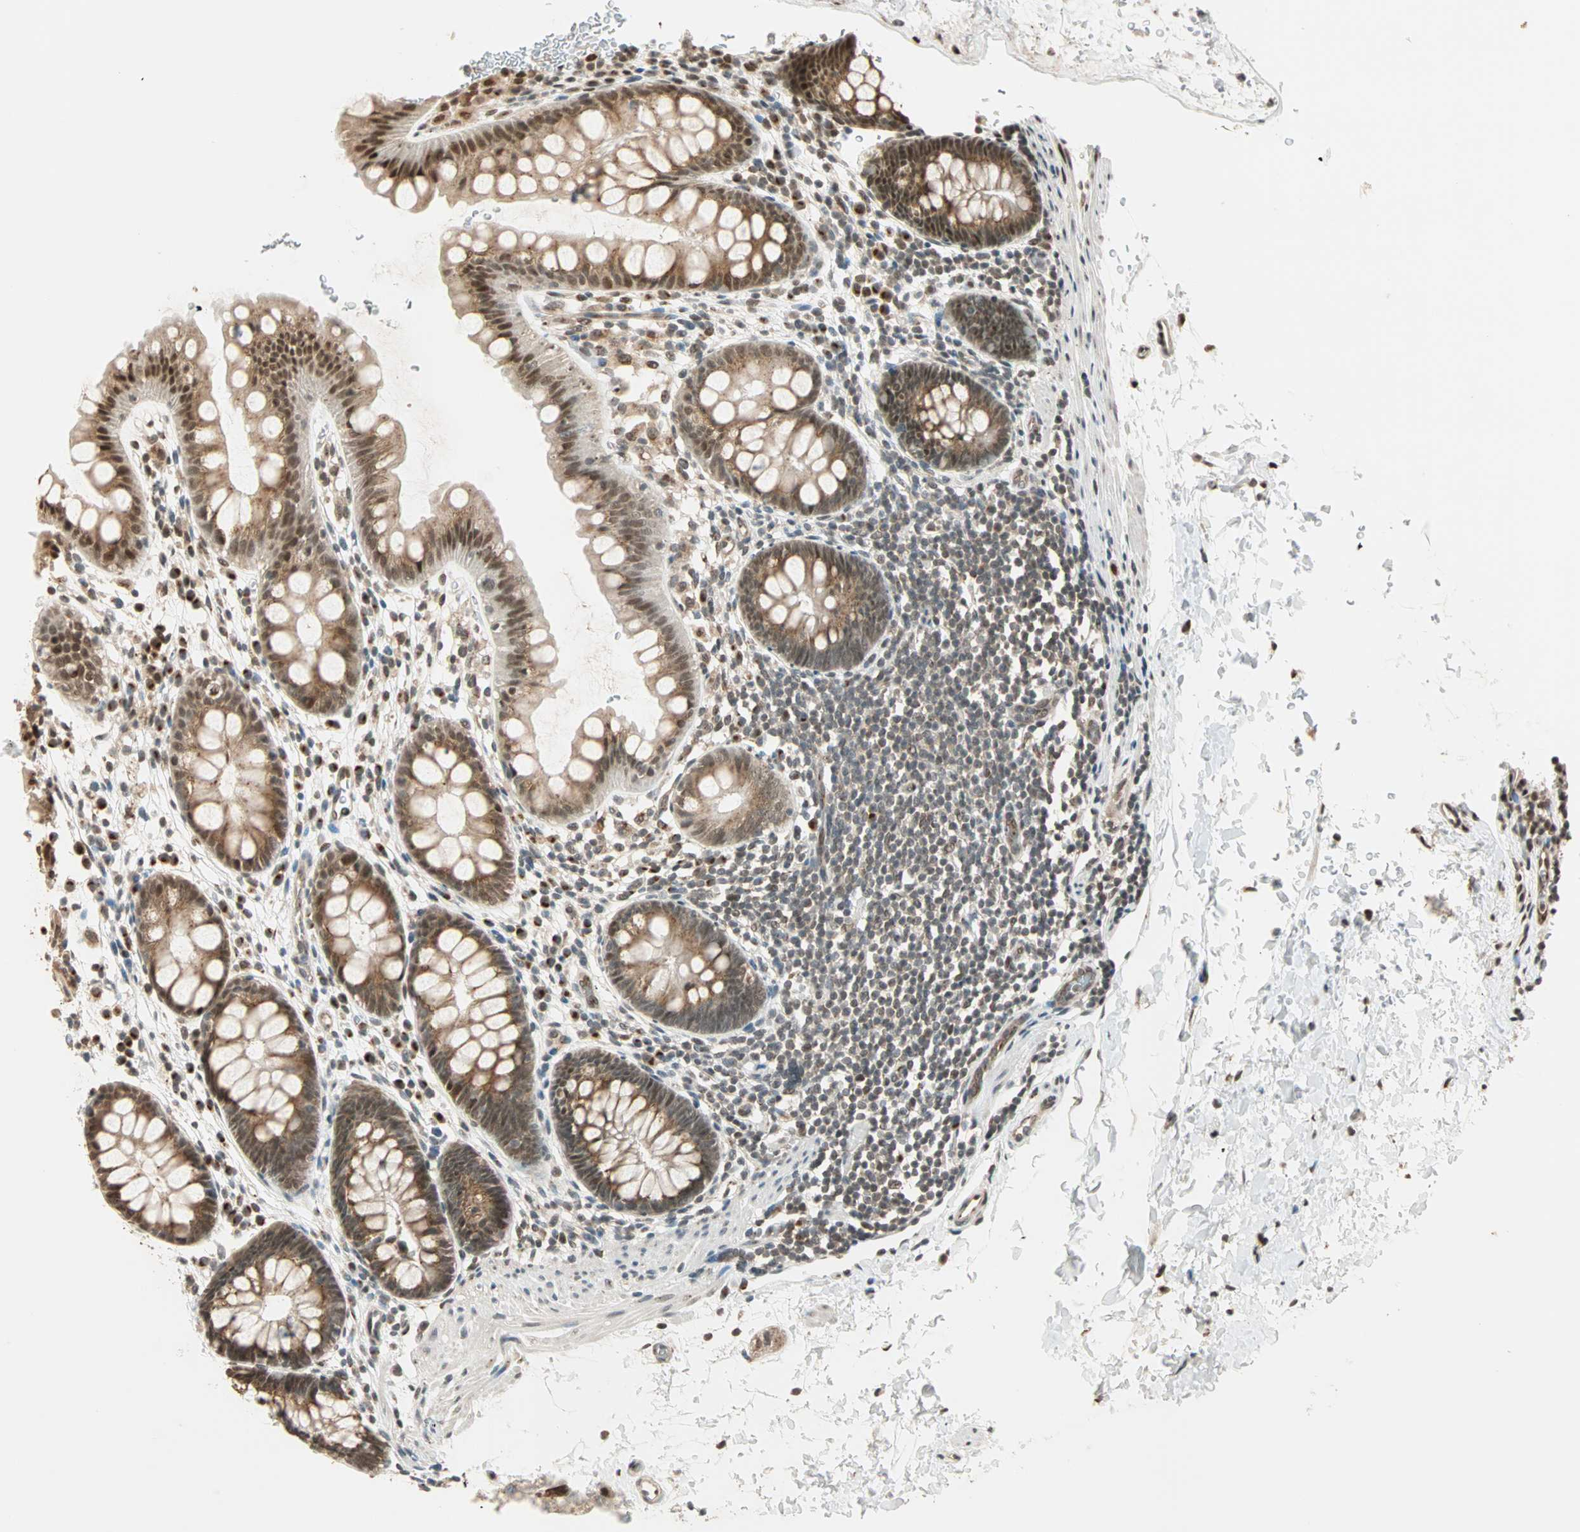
{"staining": {"intensity": "weak", "quantity": ">75%", "location": "cytoplasmic/membranous,nuclear"}, "tissue": "rectum", "cell_type": "Glandular cells", "image_type": "normal", "snomed": [{"axis": "morphology", "description": "Normal tissue, NOS"}, {"axis": "topography", "description": "Rectum"}], "caption": "Protein analysis of benign rectum displays weak cytoplasmic/membranous,nuclear staining in about >75% of glandular cells.", "gene": "PRDM2", "patient": {"sex": "female", "age": 24}}